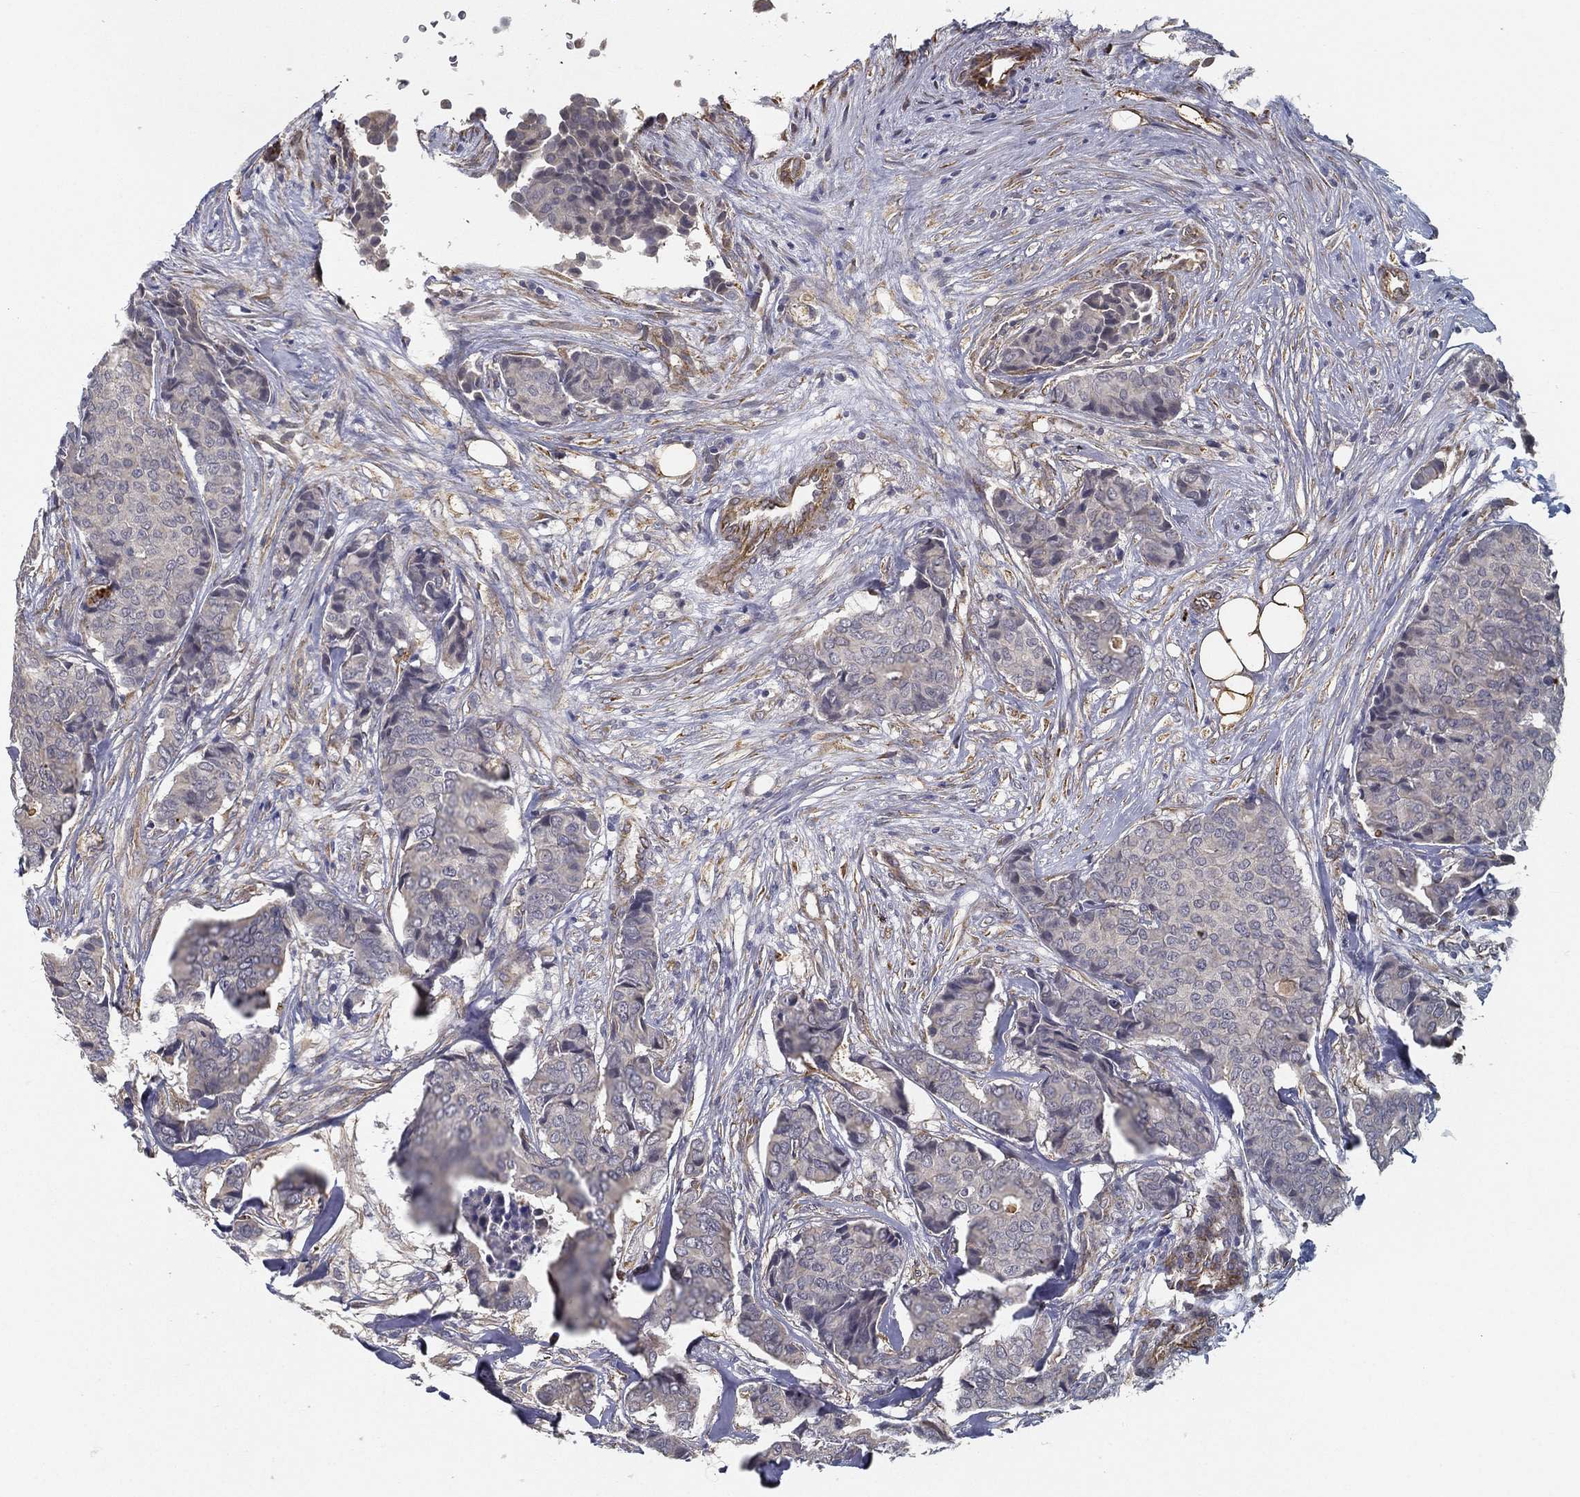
{"staining": {"intensity": "negative", "quantity": "none", "location": "none"}, "tissue": "breast cancer", "cell_type": "Tumor cells", "image_type": "cancer", "snomed": [{"axis": "morphology", "description": "Duct carcinoma"}, {"axis": "topography", "description": "Breast"}], "caption": "Tumor cells show no significant protein expression in breast infiltrating ductal carcinoma. The staining was performed using DAB to visualize the protein expression in brown, while the nuclei were stained in blue with hematoxylin (Magnification: 20x).", "gene": "LRRC56", "patient": {"sex": "female", "age": 75}}